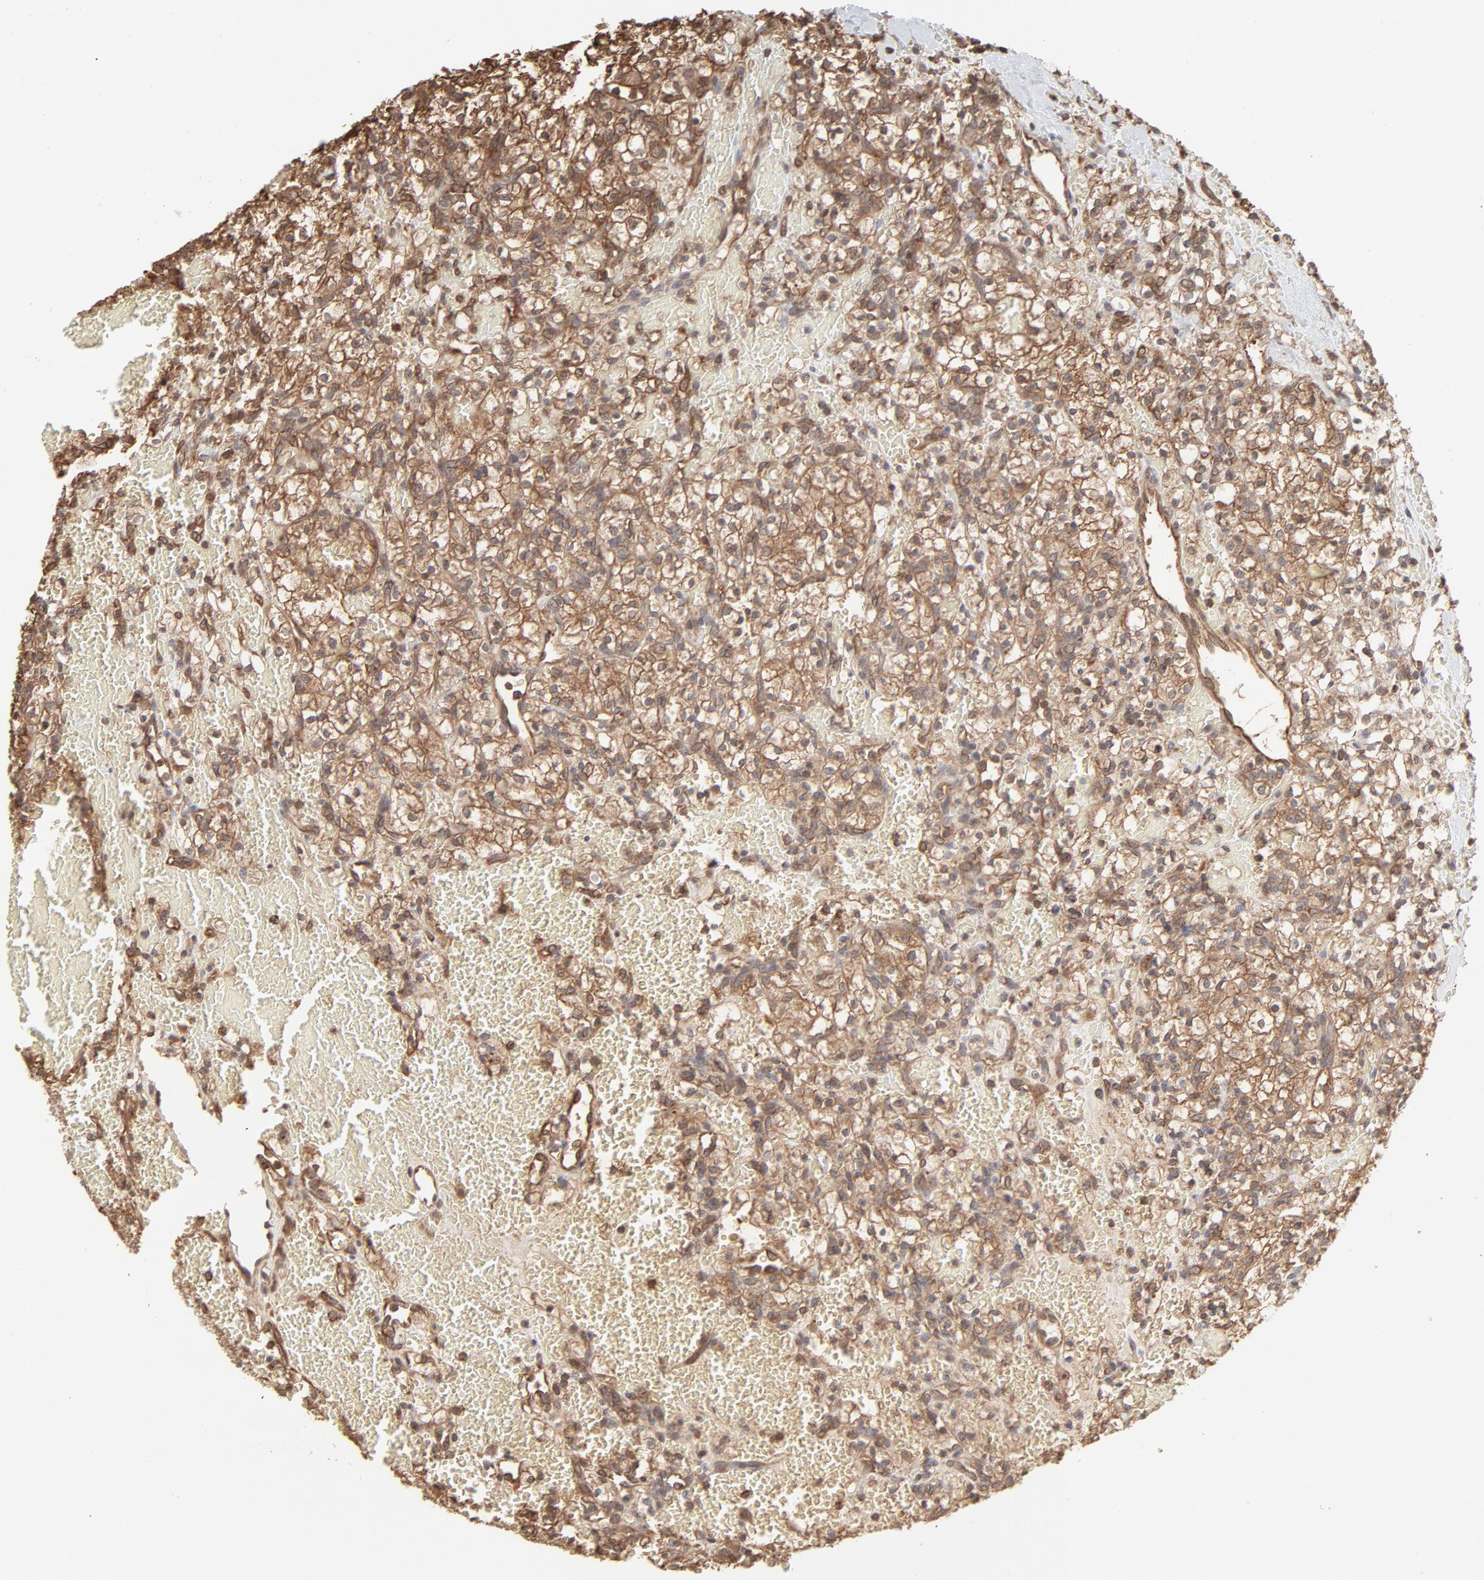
{"staining": {"intensity": "moderate", "quantity": ">75%", "location": "cytoplasmic/membranous"}, "tissue": "renal cancer", "cell_type": "Tumor cells", "image_type": "cancer", "snomed": [{"axis": "morphology", "description": "Adenocarcinoma, NOS"}, {"axis": "topography", "description": "Kidney"}], "caption": "Immunohistochemical staining of renal adenocarcinoma displays moderate cytoplasmic/membranous protein staining in approximately >75% of tumor cells.", "gene": "PPP2CA", "patient": {"sex": "female", "age": 60}}